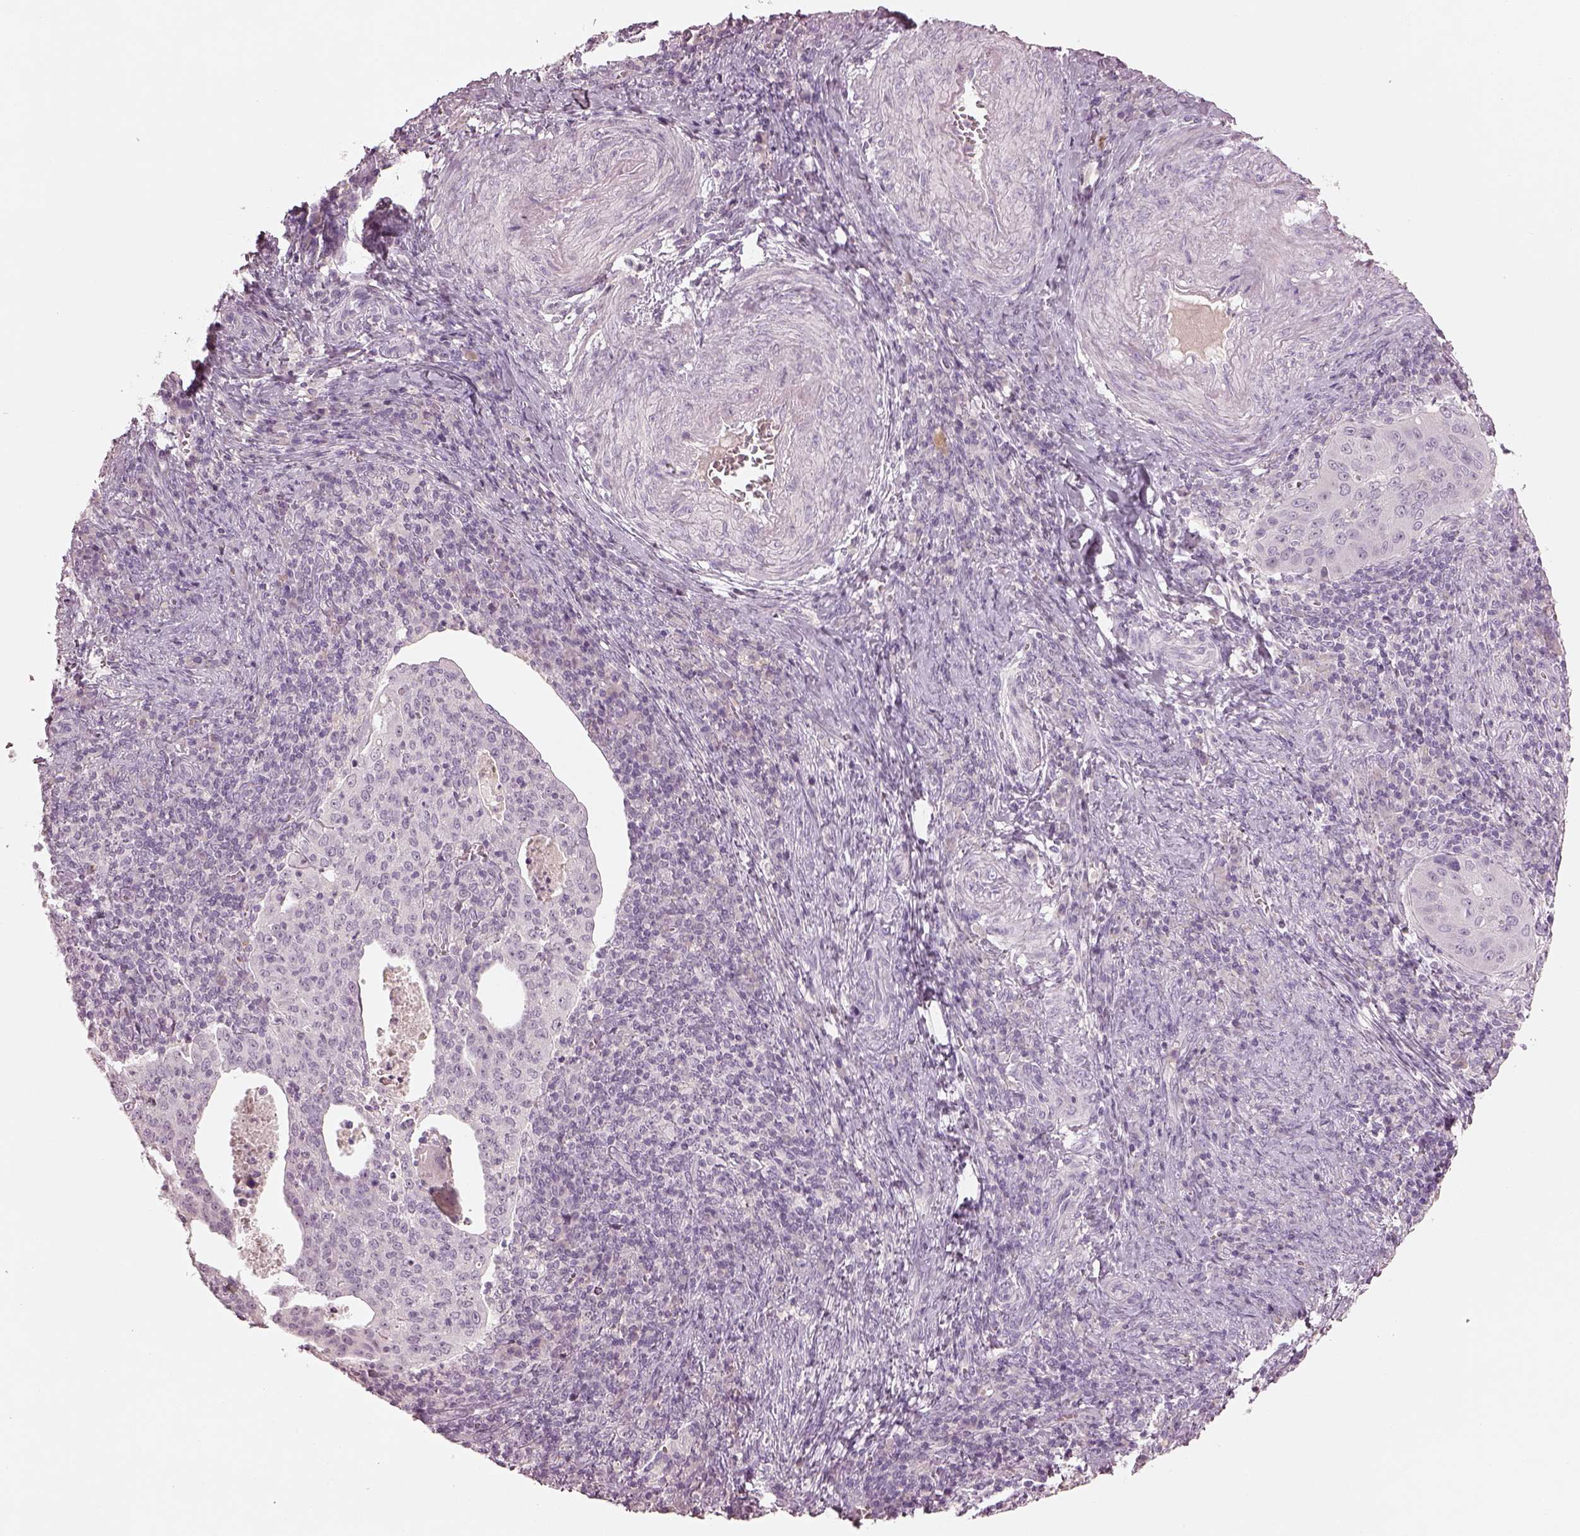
{"staining": {"intensity": "negative", "quantity": "none", "location": "none"}, "tissue": "cervical cancer", "cell_type": "Tumor cells", "image_type": "cancer", "snomed": [{"axis": "morphology", "description": "Squamous cell carcinoma, NOS"}, {"axis": "topography", "description": "Cervix"}], "caption": "Tumor cells are negative for brown protein staining in cervical squamous cell carcinoma.", "gene": "SPATA6L", "patient": {"sex": "female", "age": 39}}